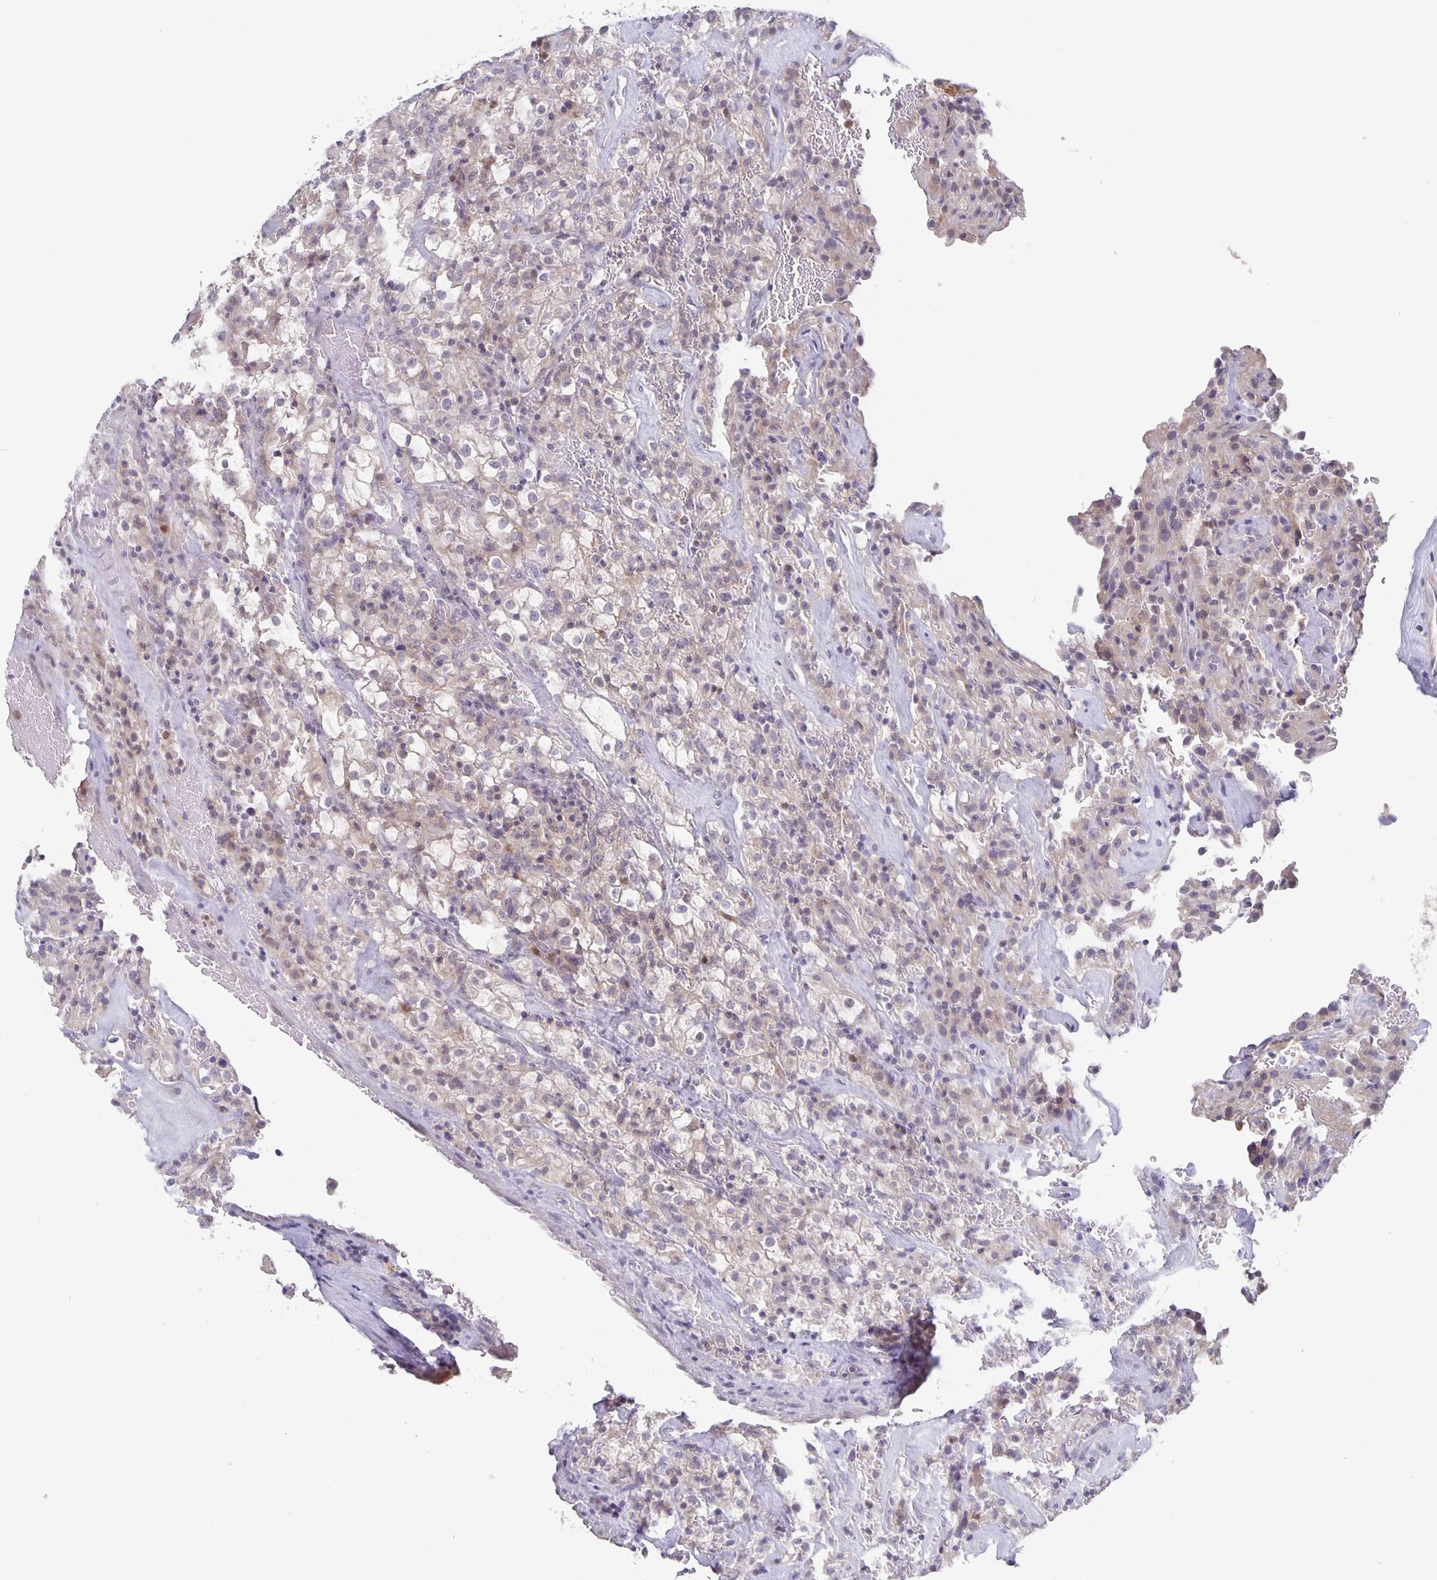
{"staining": {"intensity": "weak", "quantity": "<25%", "location": "cytoplasmic/membranous"}, "tissue": "renal cancer", "cell_type": "Tumor cells", "image_type": "cancer", "snomed": [{"axis": "morphology", "description": "Adenocarcinoma, NOS"}, {"axis": "topography", "description": "Kidney"}], "caption": "DAB immunohistochemical staining of adenocarcinoma (renal) exhibits no significant positivity in tumor cells.", "gene": "GDF15", "patient": {"sex": "female", "age": 74}}